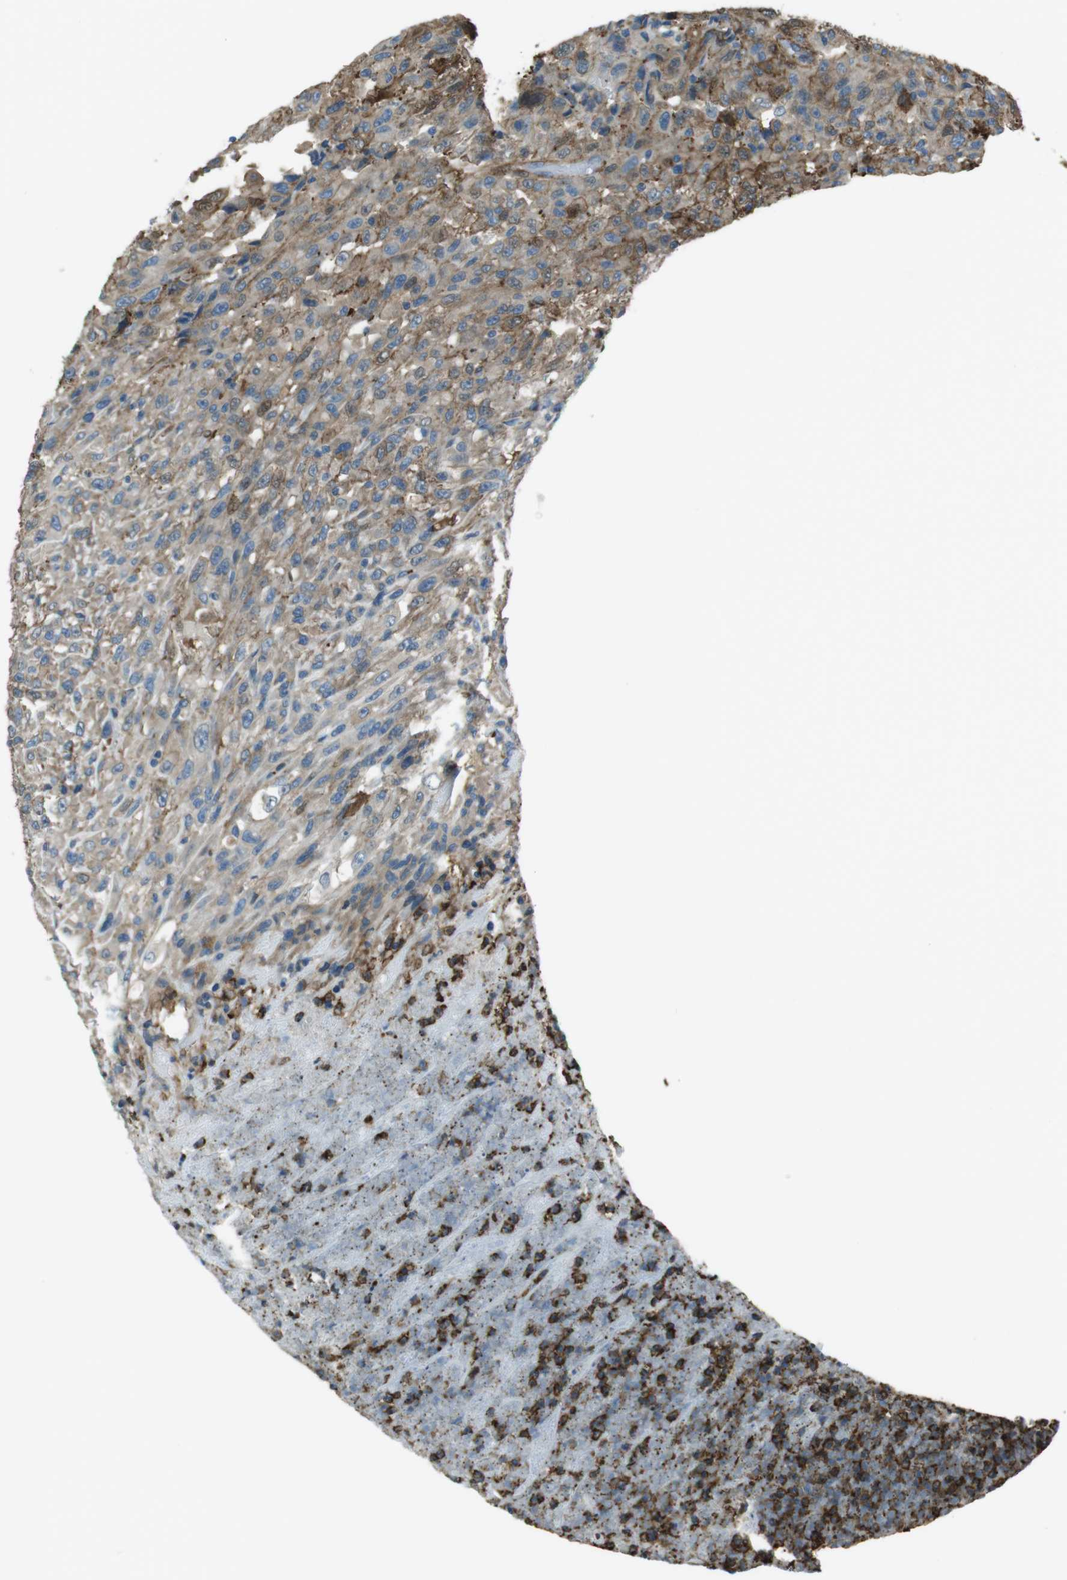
{"staining": {"intensity": "moderate", "quantity": ">75%", "location": "cytoplasmic/membranous"}, "tissue": "urothelial cancer", "cell_type": "Tumor cells", "image_type": "cancer", "snomed": [{"axis": "morphology", "description": "Urothelial carcinoma, High grade"}, {"axis": "topography", "description": "Urinary bladder"}], "caption": "Immunohistochemistry (IHC) micrograph of human urothelial cancer stained for a protein (brown), which demonstrates medium levels of moderate cytoplasmic/membranous staining in about >75% of tumor cells.", "gene": "SFT2D1", "patient": {"sex": "male", "age": 66}}